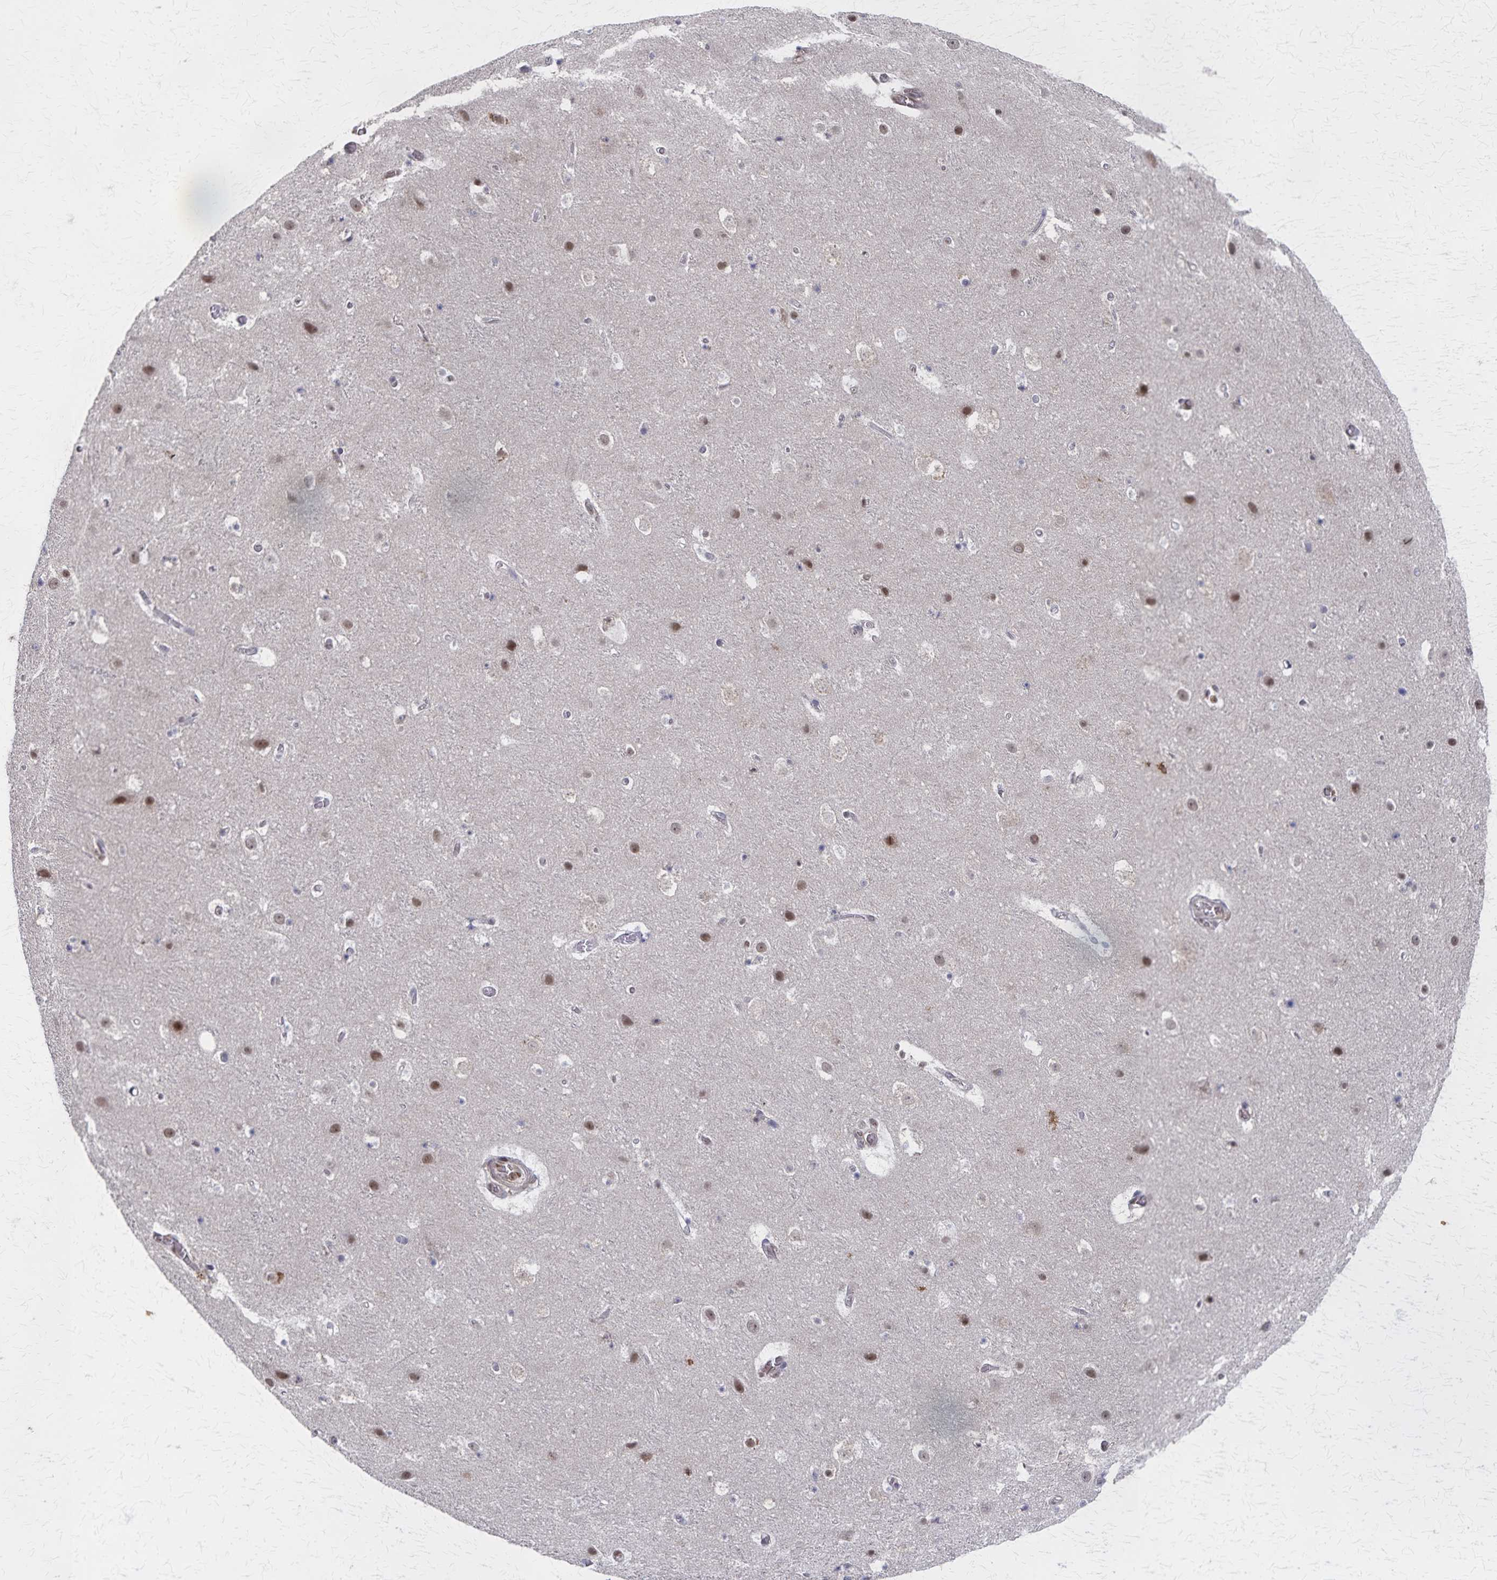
{"staining": {"intensity": "negative", "quantity": "none", "location": "none"}, "tissue": "cerebral cortex", "cell_type": "Endothelial cells", "image_type": "normal", "snomed": [{"axis": "morphology", "description": "Normal tissue, NOS"}, {"axis": "topography", "description": "Cerebral cortex"}], "caption": "Endothelial cells show no significant protein positivity in benign cerebral cortex.", "gene": "GTF2B", "patient": {"sex": "female", "age": 42}}